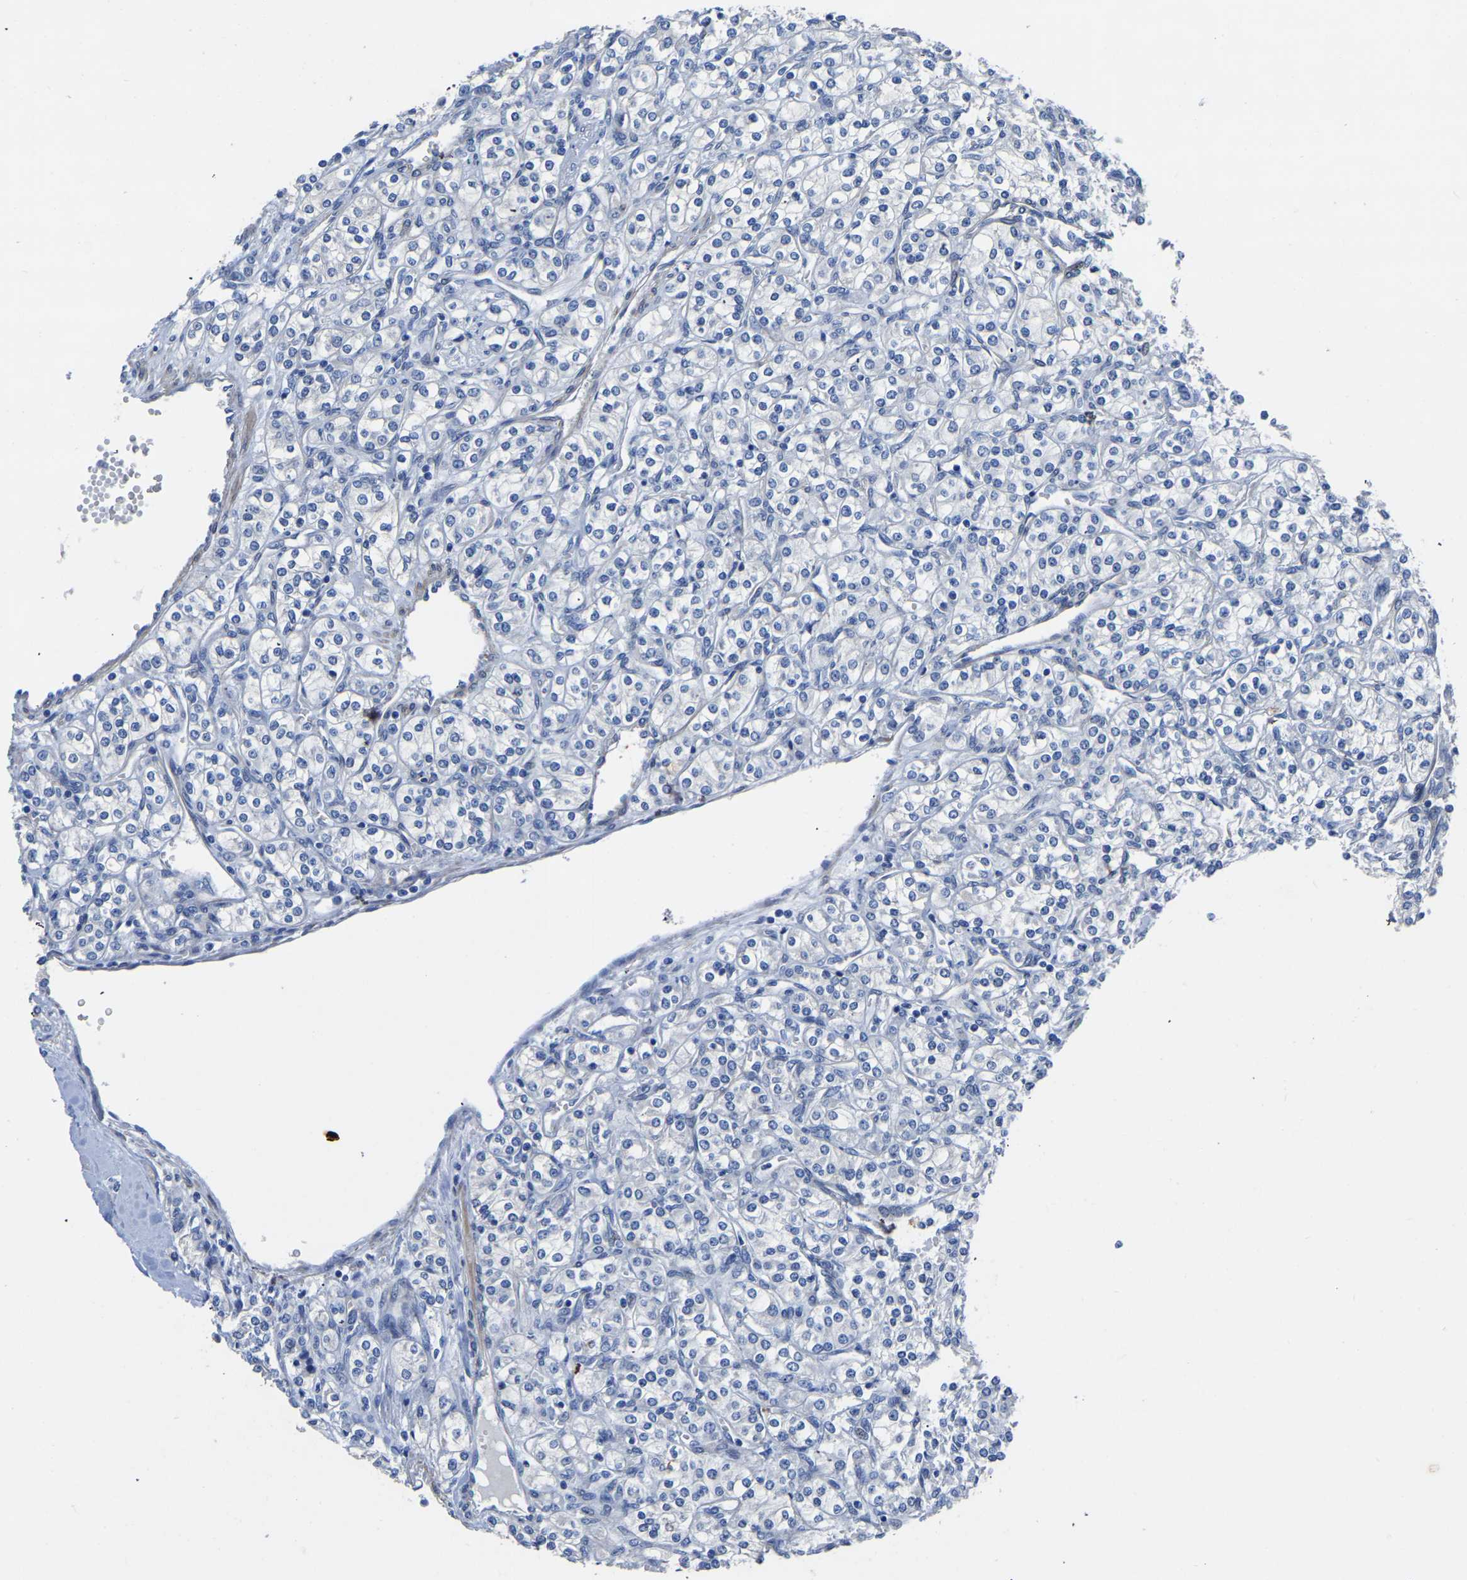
{"staining": {"intensity": "negative", "quantity": "none", "location": "none"}, "tissue": "renal cancer", "cell_type": "Tumor cells", "image_type": "cancer", "snomed": [{"axis": "morphology", "description": "Adenocarcinoma, NOS"}, {"axis": "topography", "description": "Kidney"}], "caption": "Immunohistochemistry (IHC) histopathology image of adenocarcinoma (renal) stained for a protein (brown), which shows no staining in tumor cells. The staining is performed using DAB brown chromogen with nuclei counter-stained in using hematoxylin.", "gene": "SLC45A3", "patient": {"sex": "male", "age": 77}}